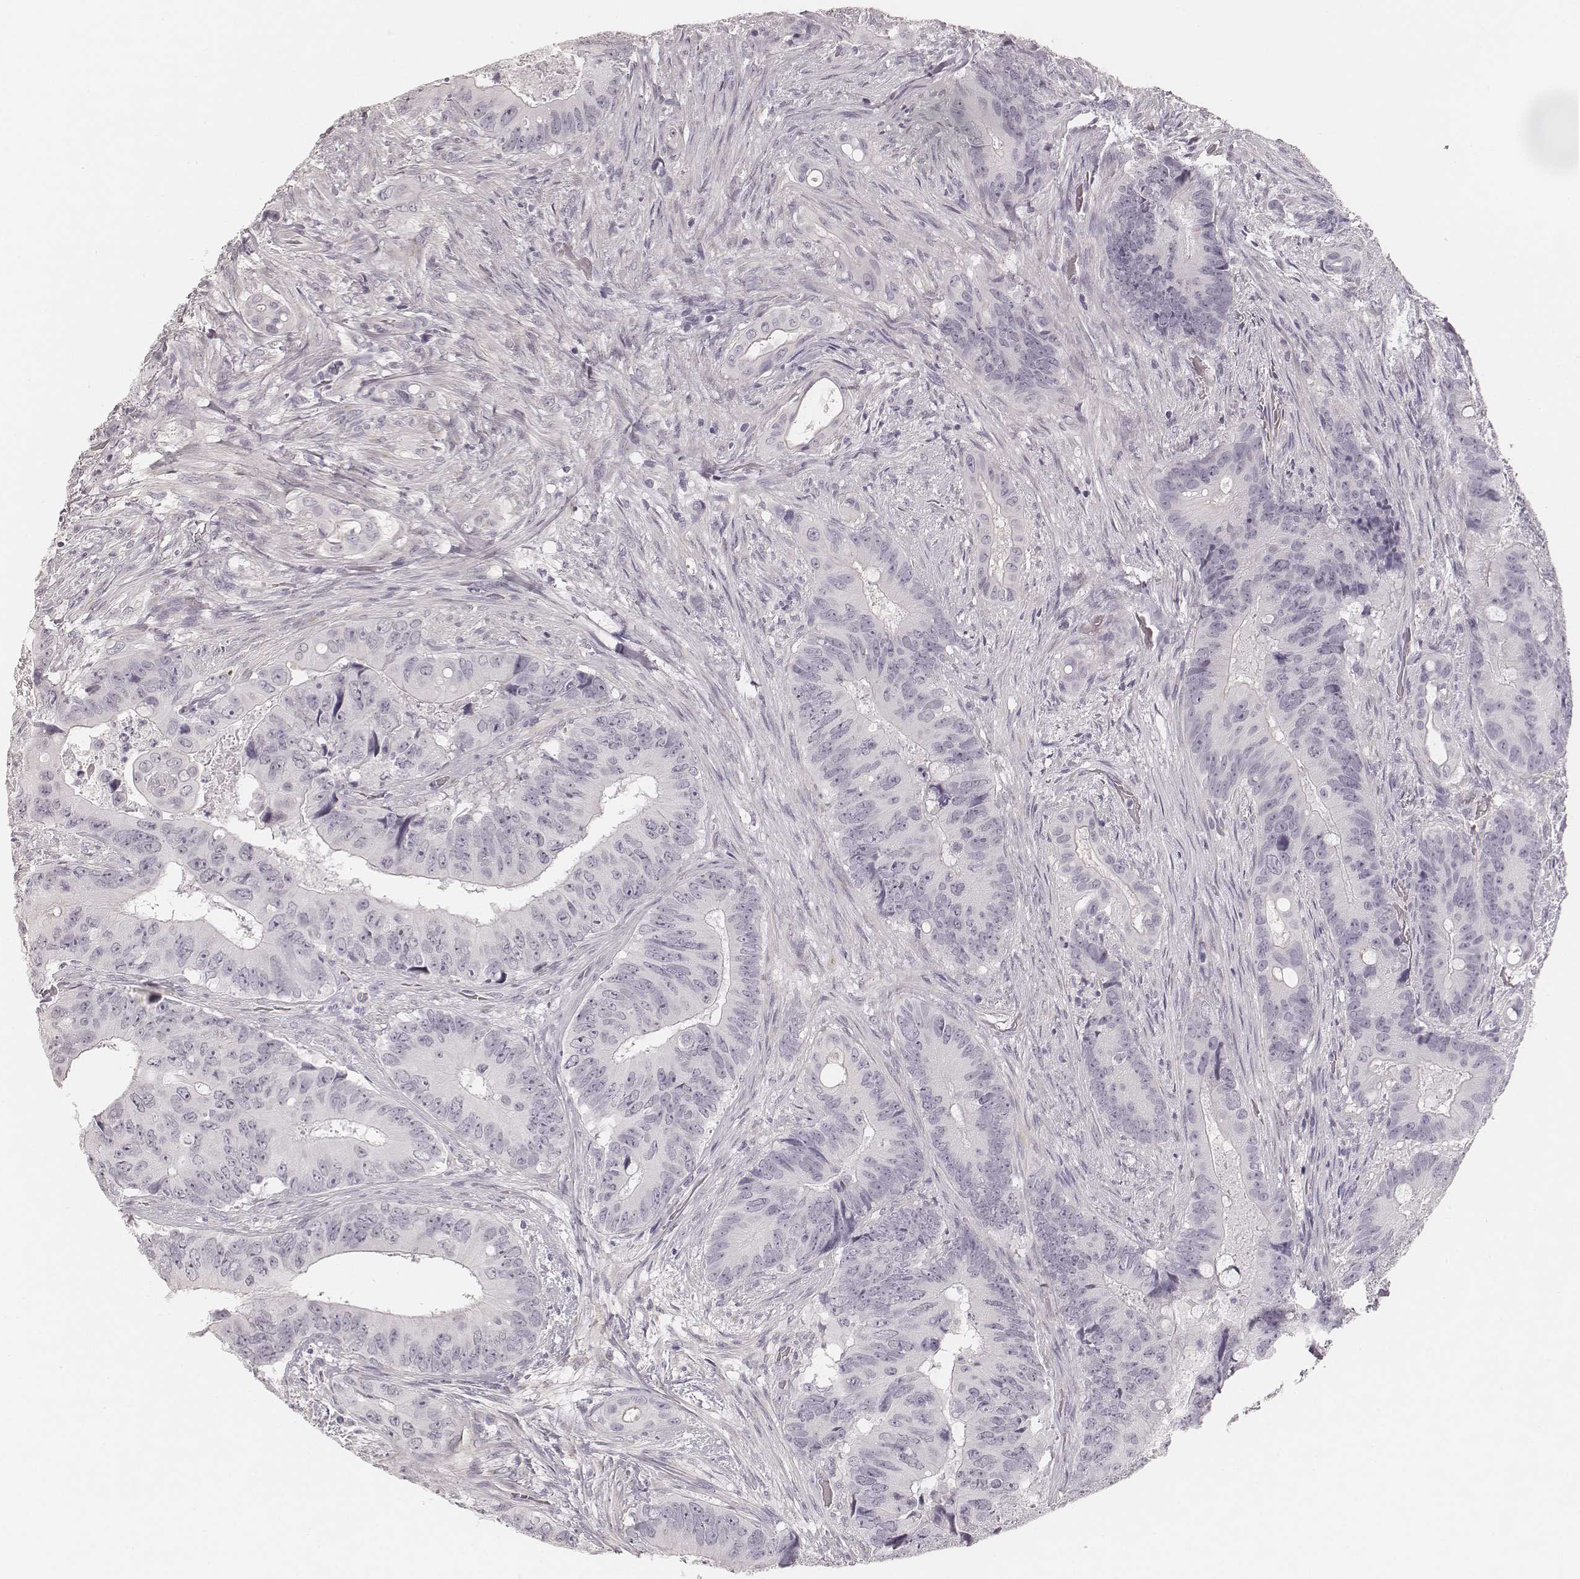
{"staining": {"intensity": "negative", "quantity": "none", "location": "none"}, "tissue": "colorectal cancer", "cell_type": "Tumor cells", "image_type": "cancer", "snomed": [{"axis": "morphology", "description": "Adenocarcinoma, NOS"}, {"axis": "topography", "description": "Rectum"}], "caption": "Immunohistochemical staining of colorectal cancer reveals no significant staining in tumor cells.", "gene": "HNF4G", "patient": {"sex": "male", "age": 78}}